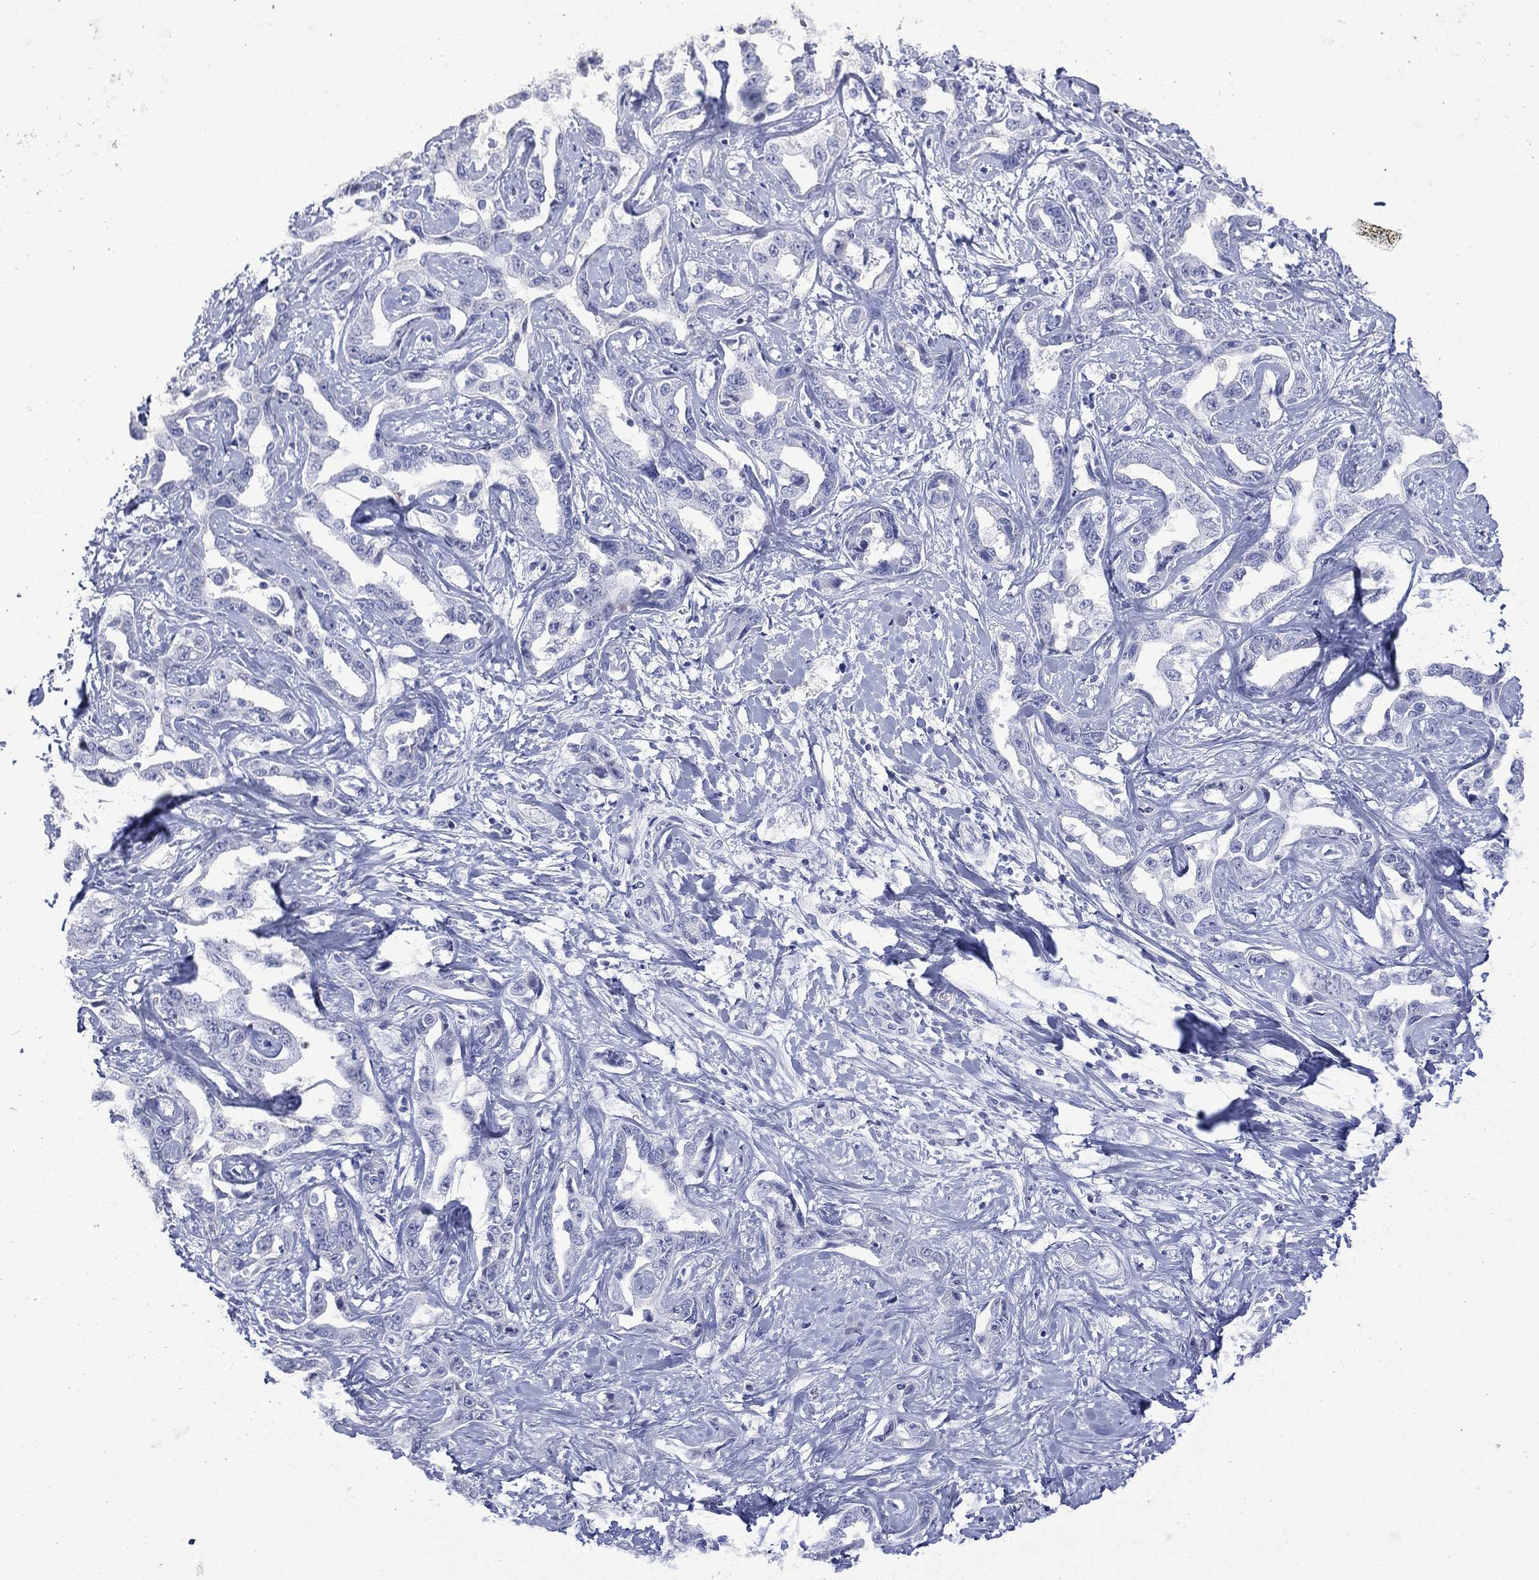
{"staining": {"intensity": "negative", "quantity": "none", "location": "none"}, "tissue": "liver cancer", "cell_type": "Tumor cells", "image_type": "cancer", "snomed": [{"axis": "morphology", "description": "Cholangiocarcinoma"}, {"axis": "topography", "description": "Liver"}], "caption": "DAB (3,3'-diaminobenzidine) immunohistochemical staining of liver cancer (cholangiocarcinoma) reveals no significant expression in tumor cells. (Stains: DAB (3,3'-diaminobenzidine) IHC with hematoxylin counter stain, Microscopy: brightfield microscopy at high magnification).", "gene": "UTF1", "patient": {"sex": "male", "age": 59}}